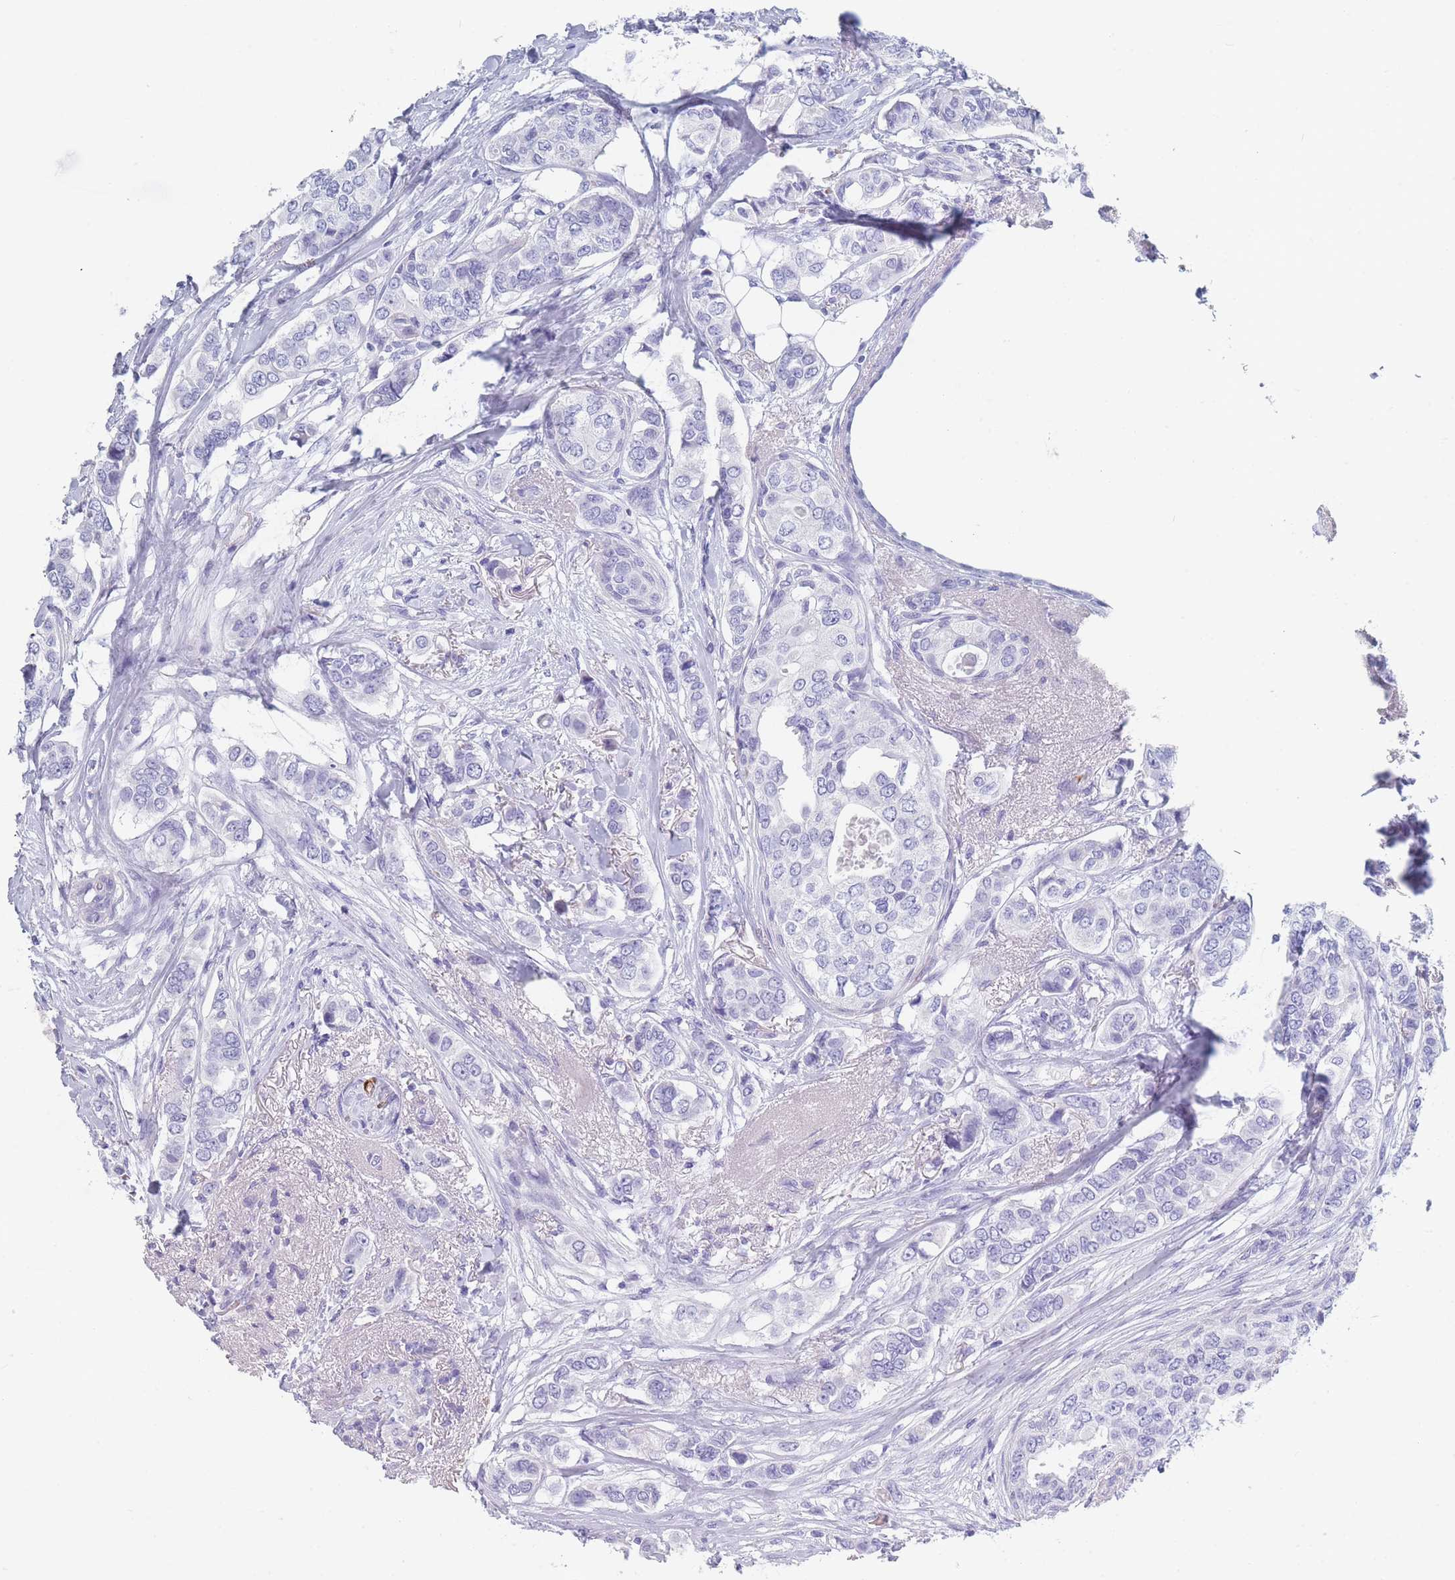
{"staining": {"intensity": "negative", "quantity": "none", "location": "none"}, "tissue": "breast cancer", "cell_type": "Tumor cells", "image_type": "cancer", "snomed": [{"axis": "morphology", "description": "Lobular carcinoma"}, {"axis": "topography", "description": "Breast"}], "caption": "An immunohistochemistry (IHC) image of breast cancer is shown. There is no staining in tumor cells of breast cancer.", "gene": "OR5D16", "patient": {"sex": "female", "age": 51}}